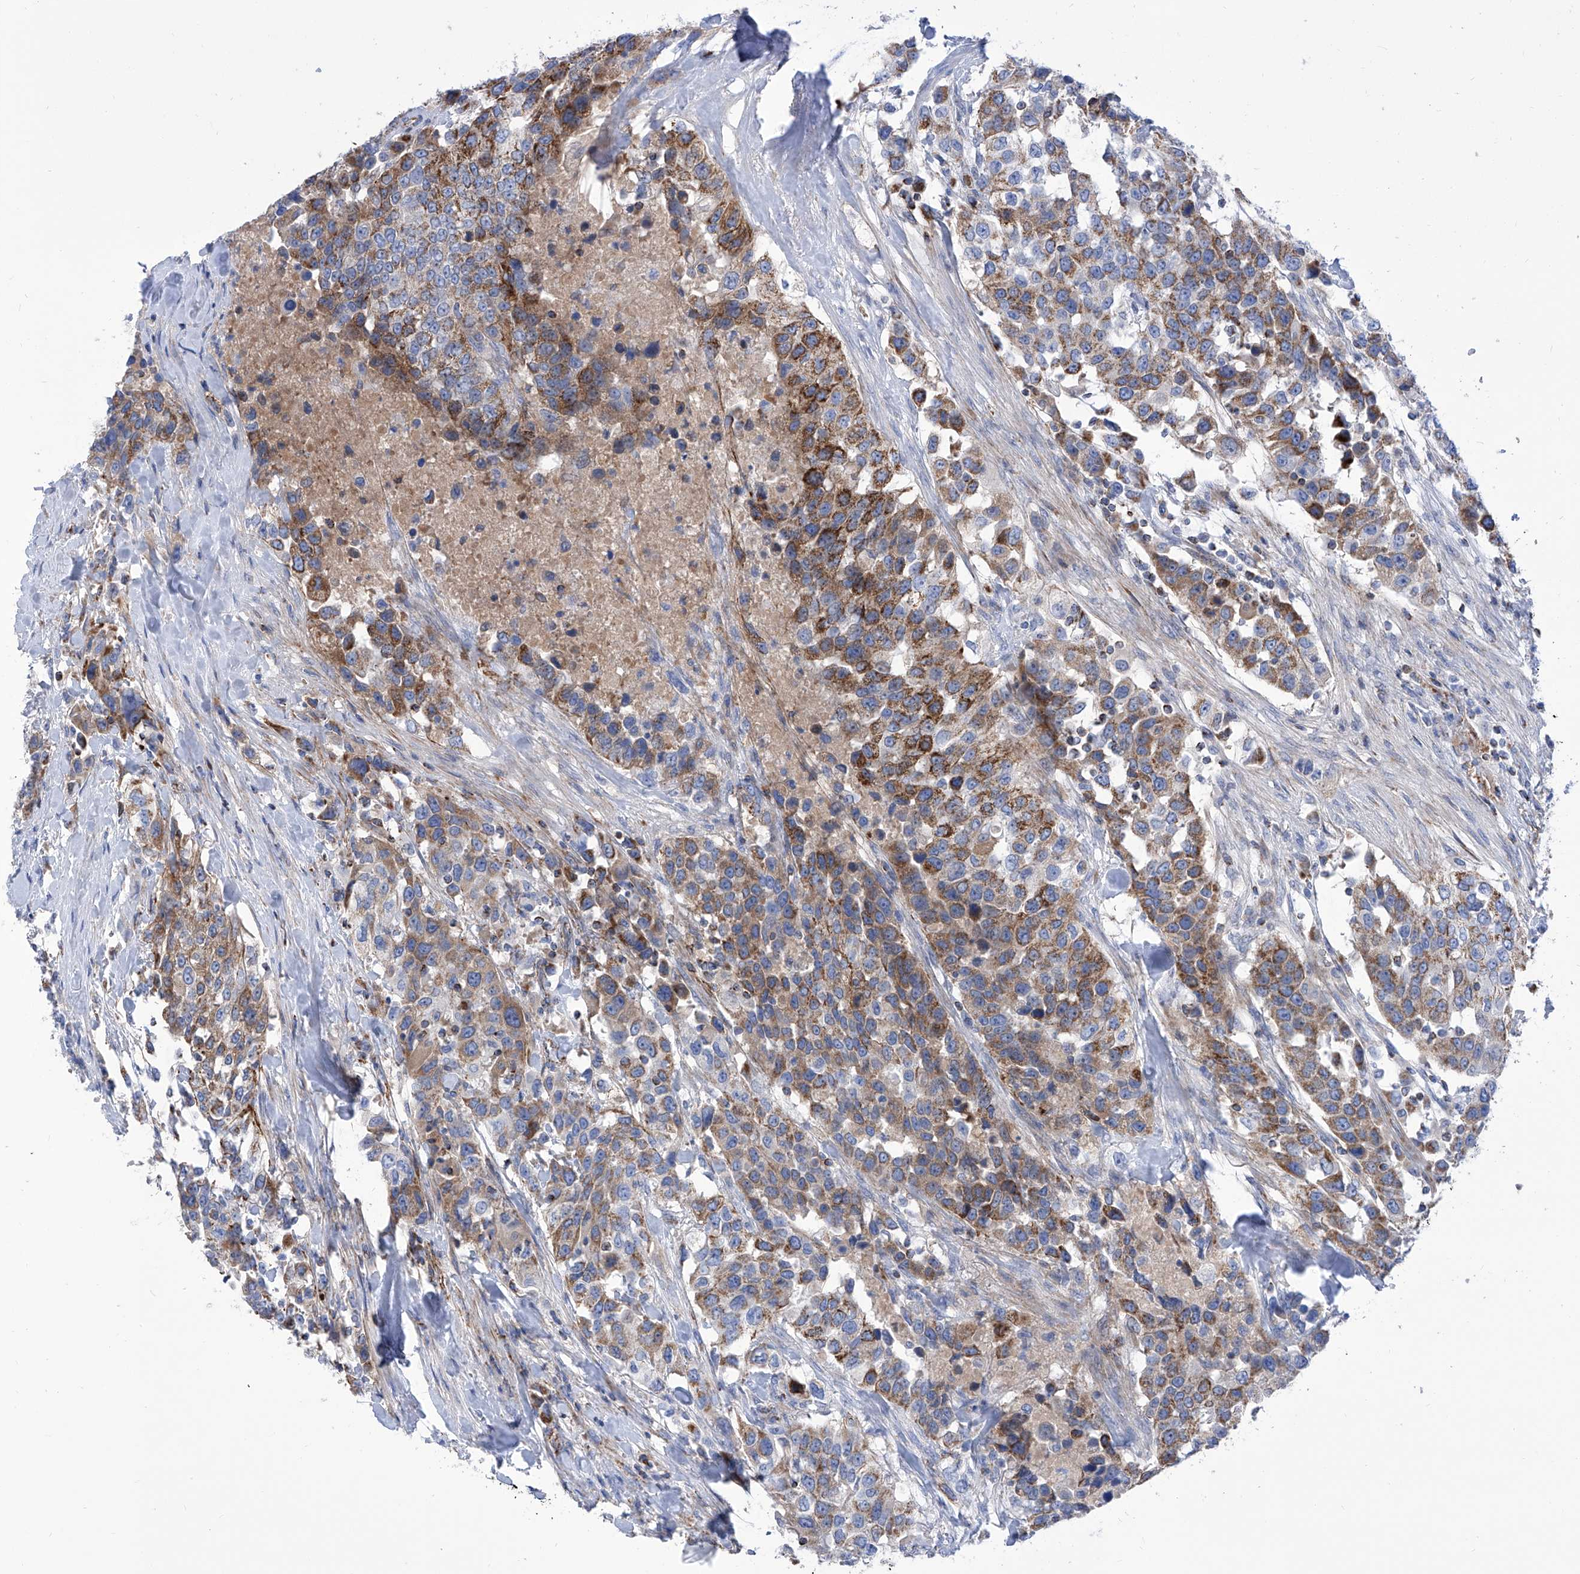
{"staining": {"intensity": "moderate", "quantity": ">75%", "location": "cytoplasmic/membranous"}, "tissue": "urothelial cancer", "cell_type": "Tumor cells", "image_type": "cancer", "snomed": [{"axis": "morphology", "description": "Urothelial carcinoma, High grade"}, {"axis": "topography", "description": "Urinary bladder"}], "caption": "Immunohistochemistry image of human high-grade urothelial carcinoma stained for a protein (brown), which exhibits medium levels of moderate cytoplasmic/membranous expression in about >75% of tumor cells.", "gene": "SRBD1", "patient": {"sex": "female", "age": 80}}